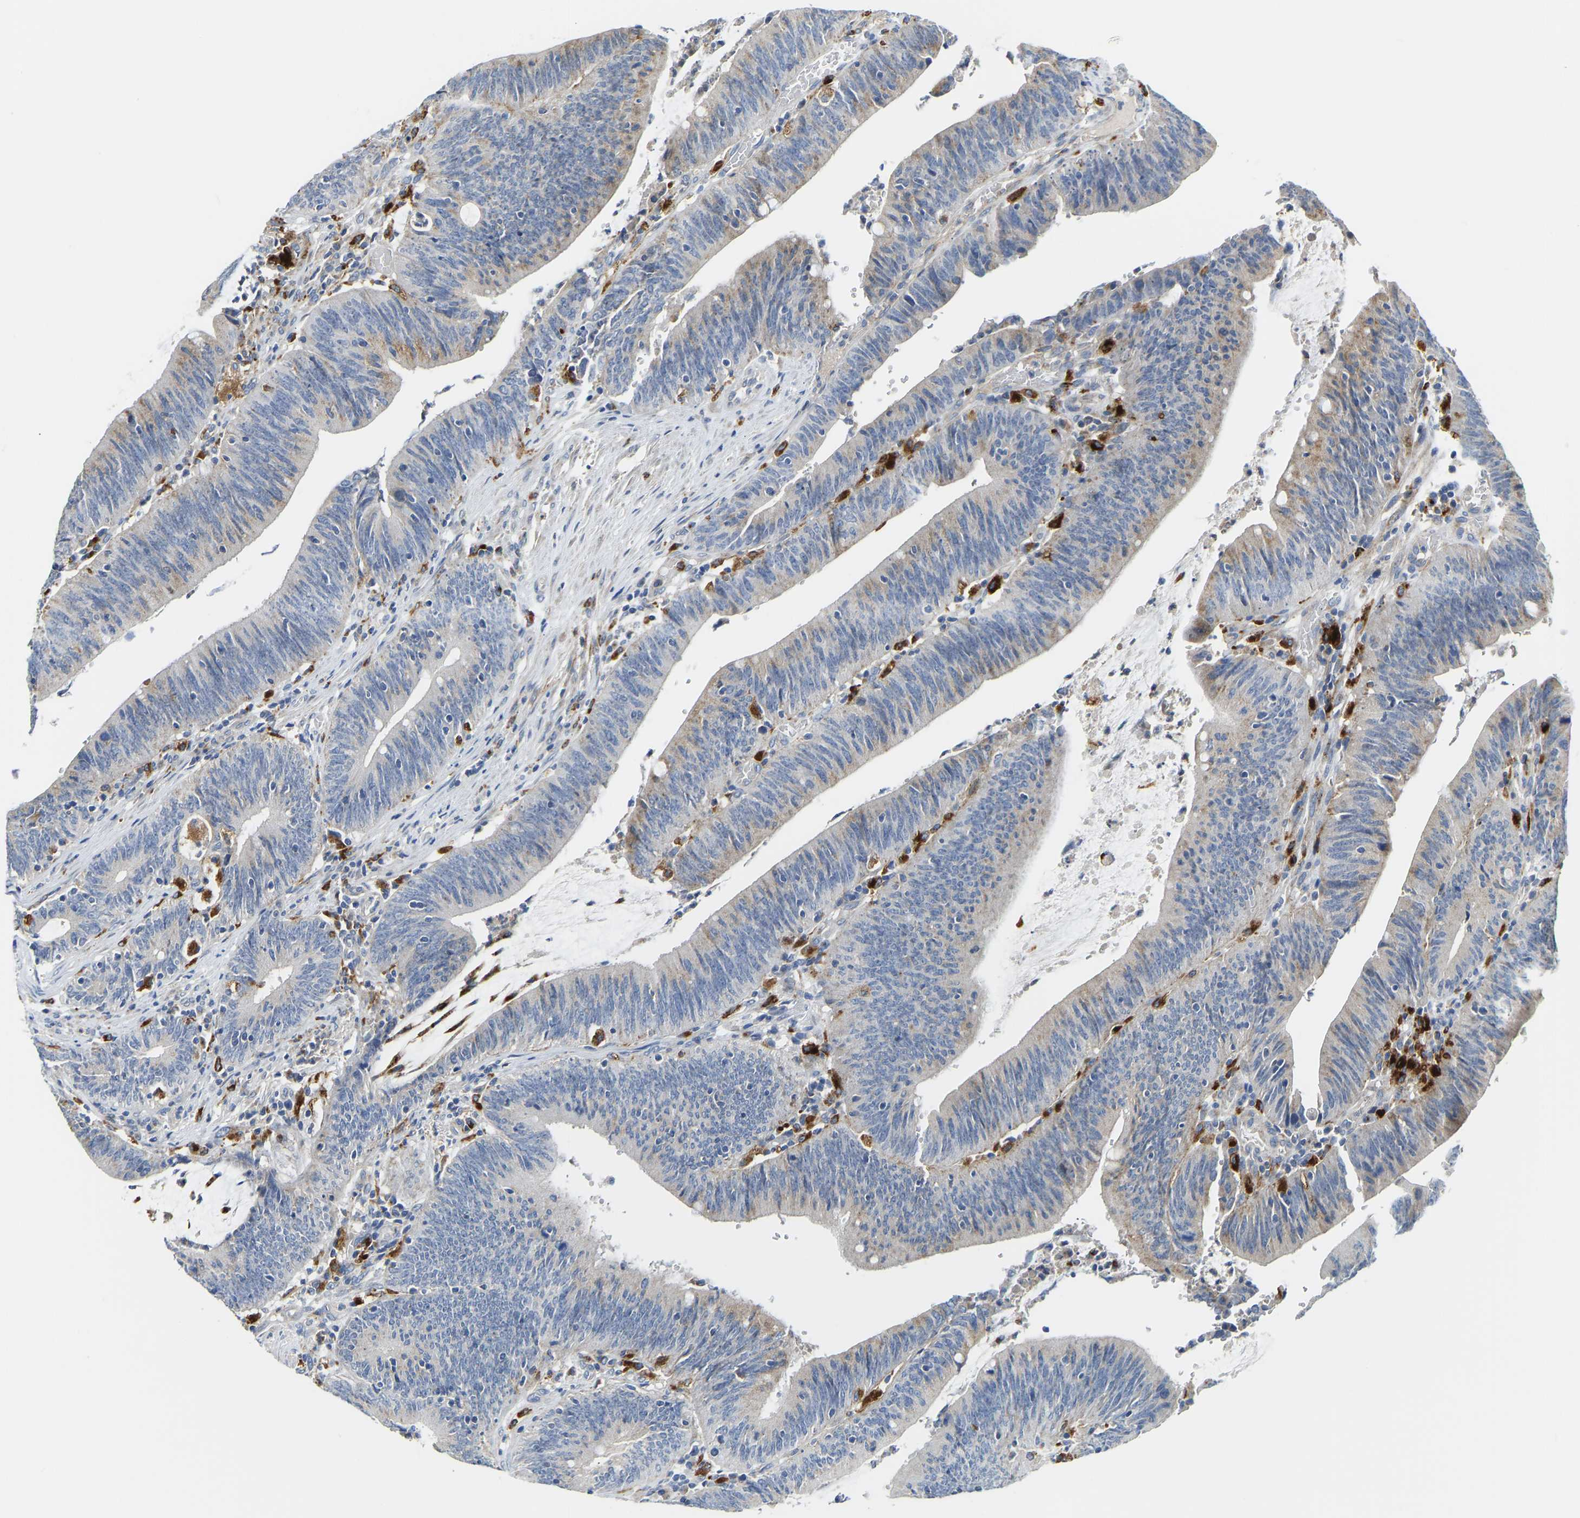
{"staining": {"intensity": "weak", "quantity": "25%-75%", "location": "cytoplasmic/membranous"}, "tissue": "colorectal cancer", "cell_type": "Tumor cells", "image_type": "cancer", "snomed": [{"axis": "morphology", "description": "Normal tissue, NOS"}, {"axis": "morphology", "description": "Adenocarcinoma, NOS"}, {"axis": "topography", "description": "Rectum"}], "caption": "The photomicrograph demonstrates staining of colorectal adenocarcinoma, revealing weak cytoplasmic/membranous protein staining (brown color) within tumor cells.", "gene": "ATP6V1E1", "patient": {"sex": "female", "age": 66}}